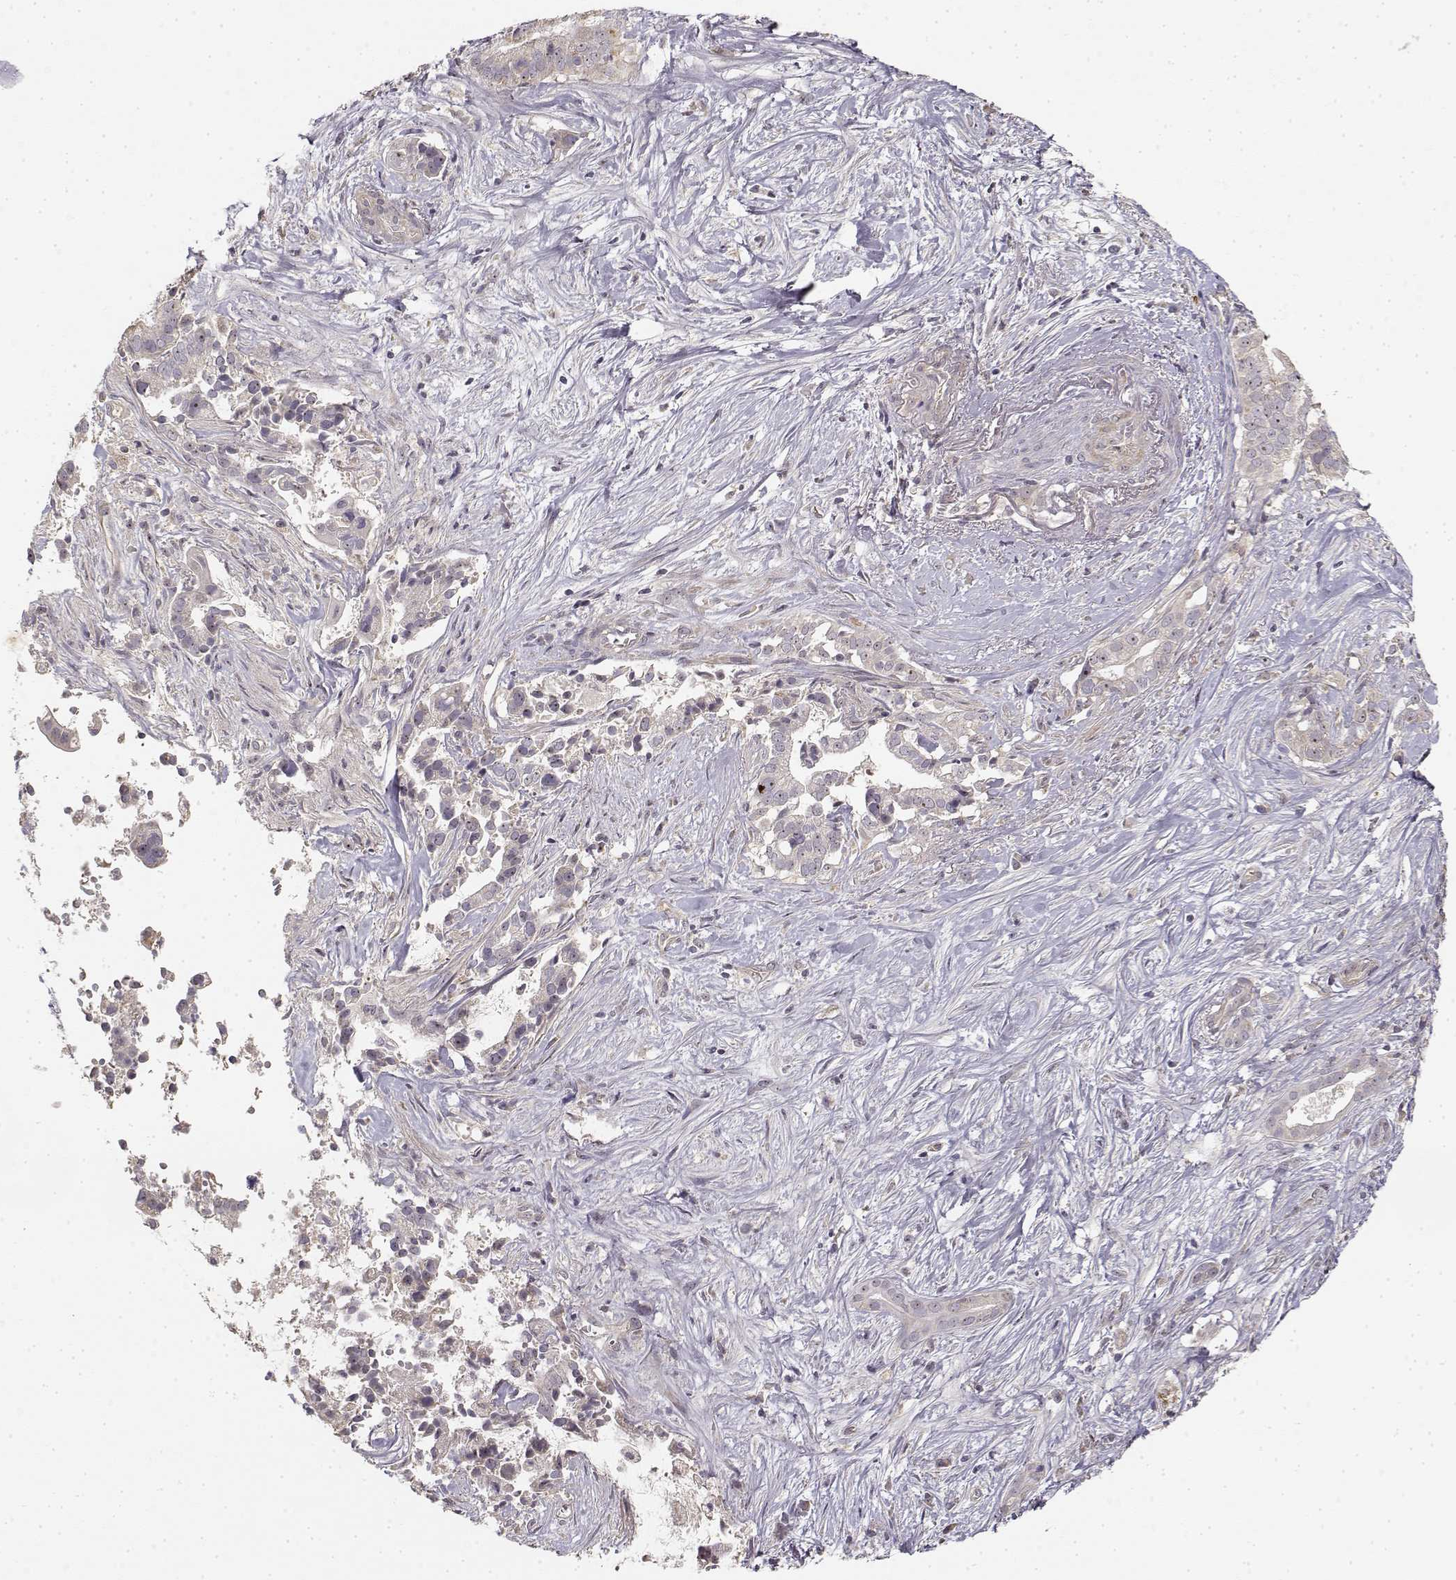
{"staining": {"intensity": "negative", "quantity": "none", "location": "none"}, "tissue": "pancreatic cancer", "cell_type": "Tumor cells", "image_type": "cancer", "snomed": [{"axis": "morphology", "description": "Adenocarcinoma, NOS"}, {"axis": "topography", "description": "Pancreas"}], "caption": "Immunohistochemistry (IHC) photomicrograph of adenocarcinoma (pancreatic) stained for a protein (brown), which shows no positivity in tumor cells.", "gene": "MED12L", "patient": {"sex": "male", "age": 61}}